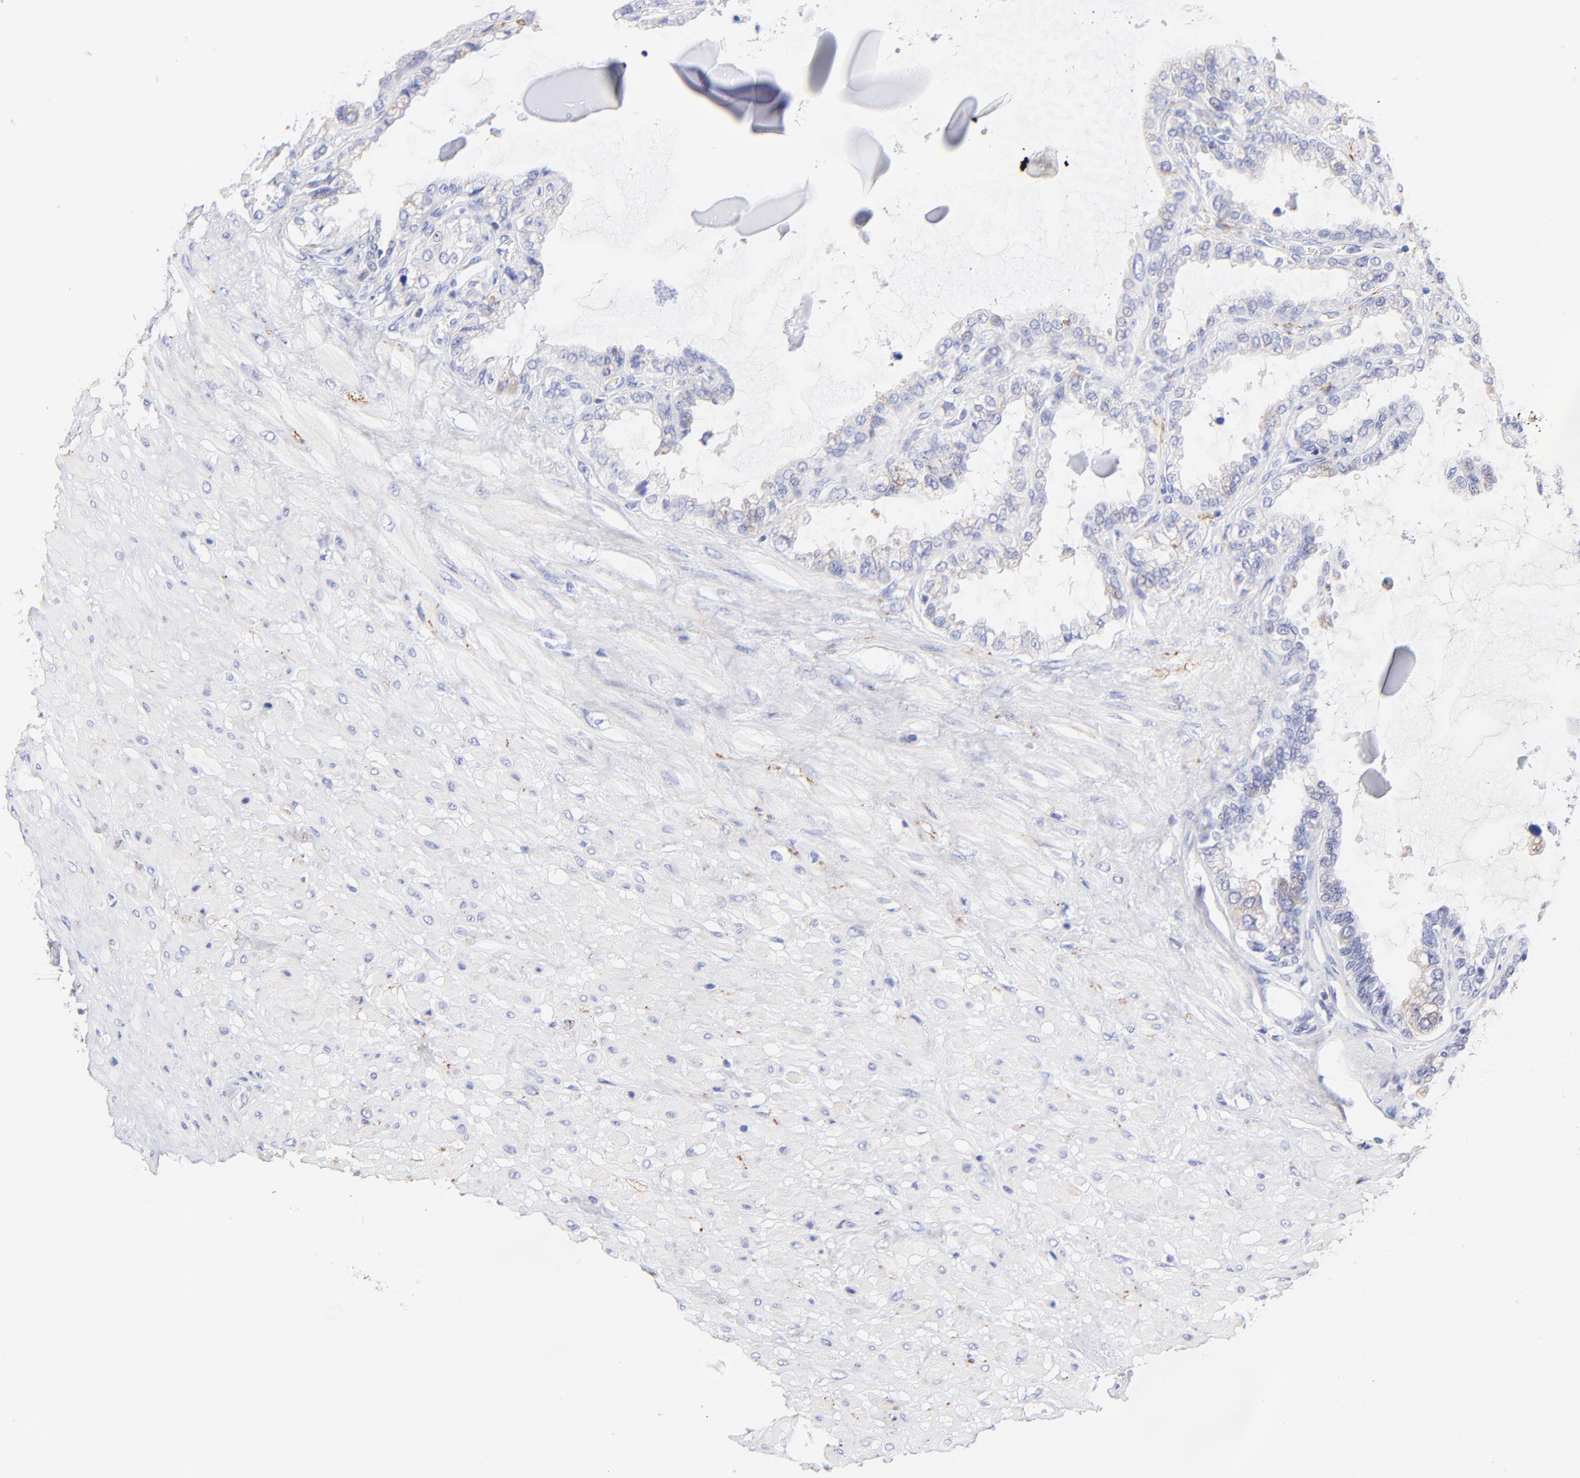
{"staining": {"intensity": "negative", "quantity": "none", "location": "none"}, "tissue": "seminal vesicle", "cell_type": "Glandular cells", "image_type": "normal", "snomed": [{"axis": "morphology", "description": "Normal tissue, NOS"}, {"axis": "morphology", "description": "Inflammation, NOS"}, {"axis": "topography", "description": "Urinary bladder"}, {"axis": "topography", "description": "Prostate"}, {"axis": "topography", "description": "Seminal veicle"}], "caption": "An image of human seminal vesicle is negative for staining in glandular cells. (Brightfield microscopy of DAB (3,3'-diaminobenzidine) IHC at high magnification).", "gene": "RAB3A", "patient": {"sex": "male", "age": 82}}